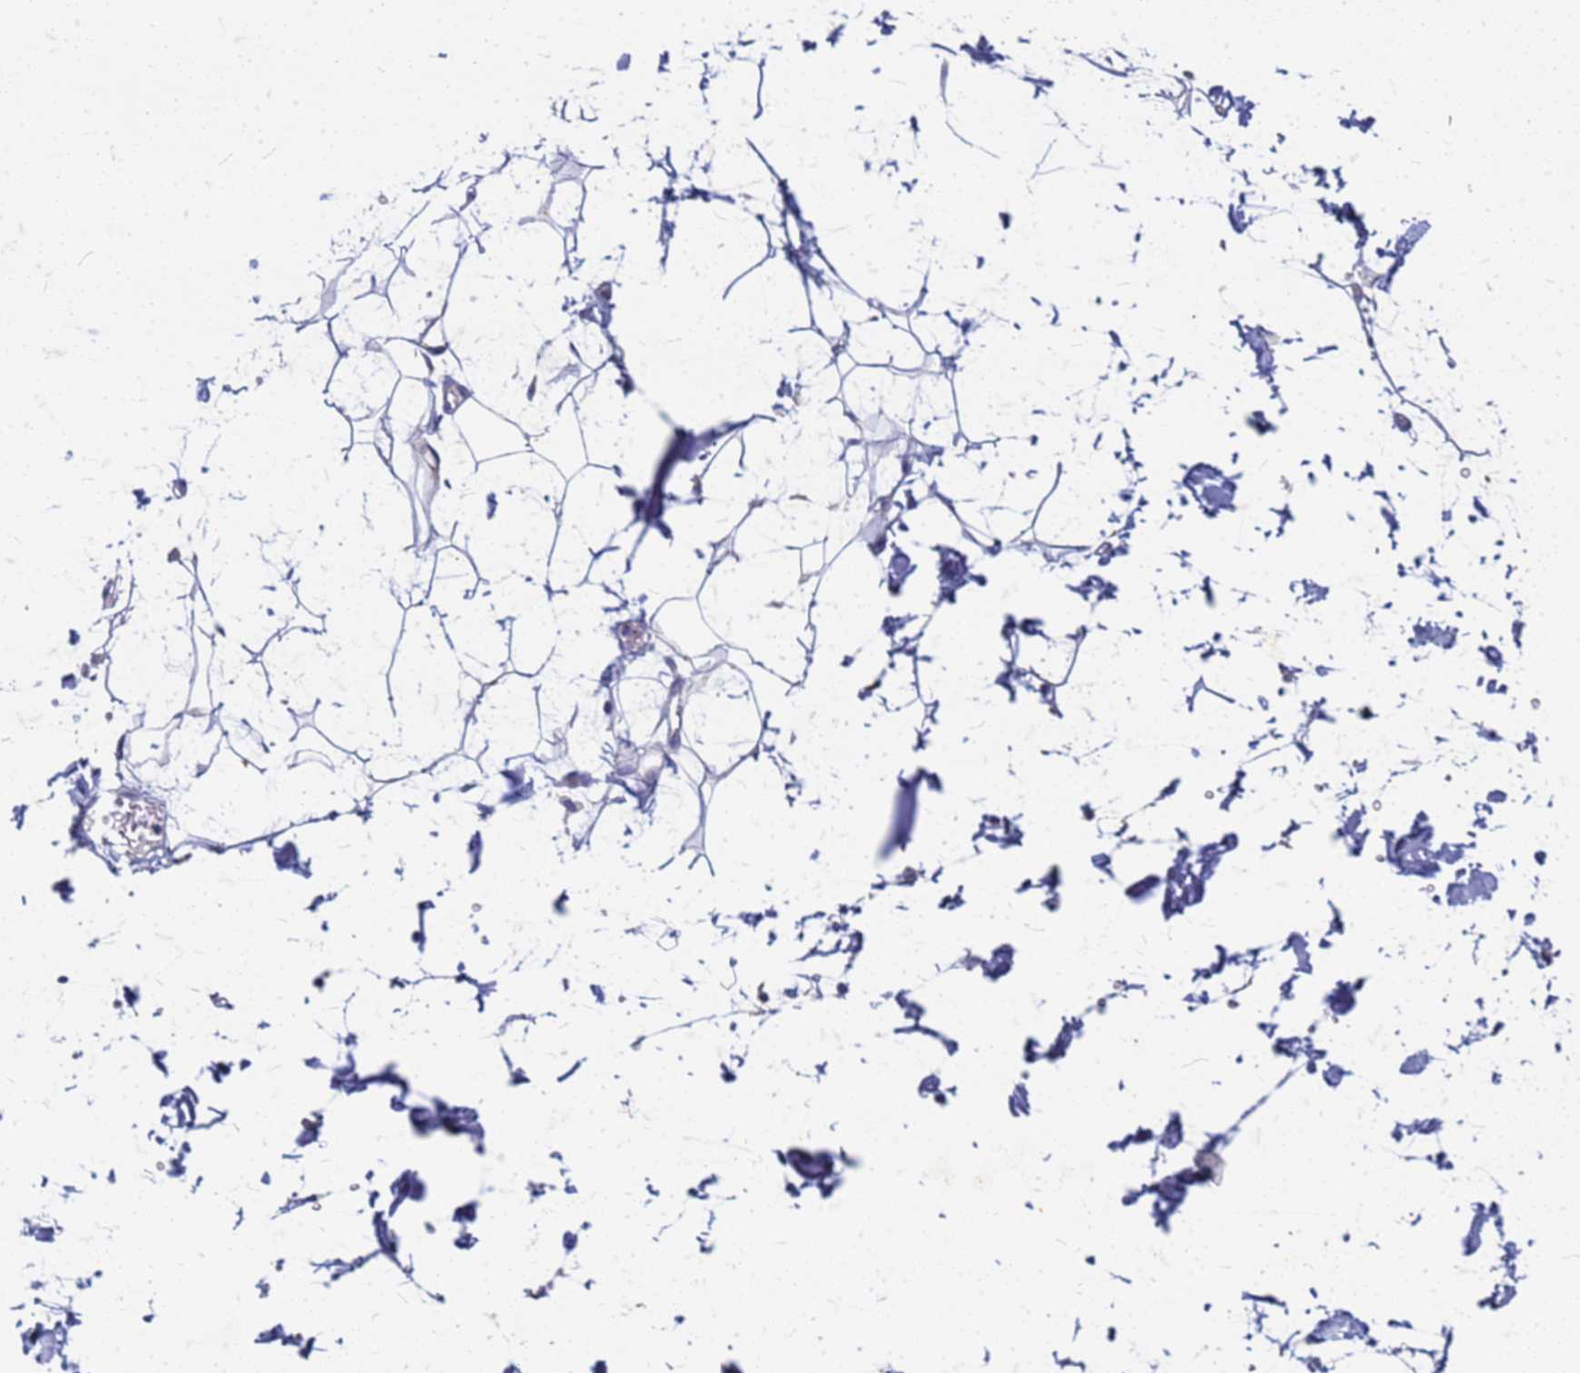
{"staining": {"intensity": "negative", "quantity": "none", "location": "none"}, "tissue": "adipose tissue", "cell_type": "Adipocytes", "image_type": "normal", "snomed": [{"axis": "morphology", "description": "Normal tissue, NOS"}, {"axis": "topography", "description": "Soft tissue"}], "caption": "DAB (3,3'-diaminobenzidine) immunohistochemical staining of benign human adipose tissue shows no significant positivity in adipocytes. (DAB (3,3'-diaminobenzidine) immunohistochemistry (IHC) visualized using brightfield microscopy, high magnification).", "gene": "TRIM64B", "patient": {"sex": "male", "age": 72}}